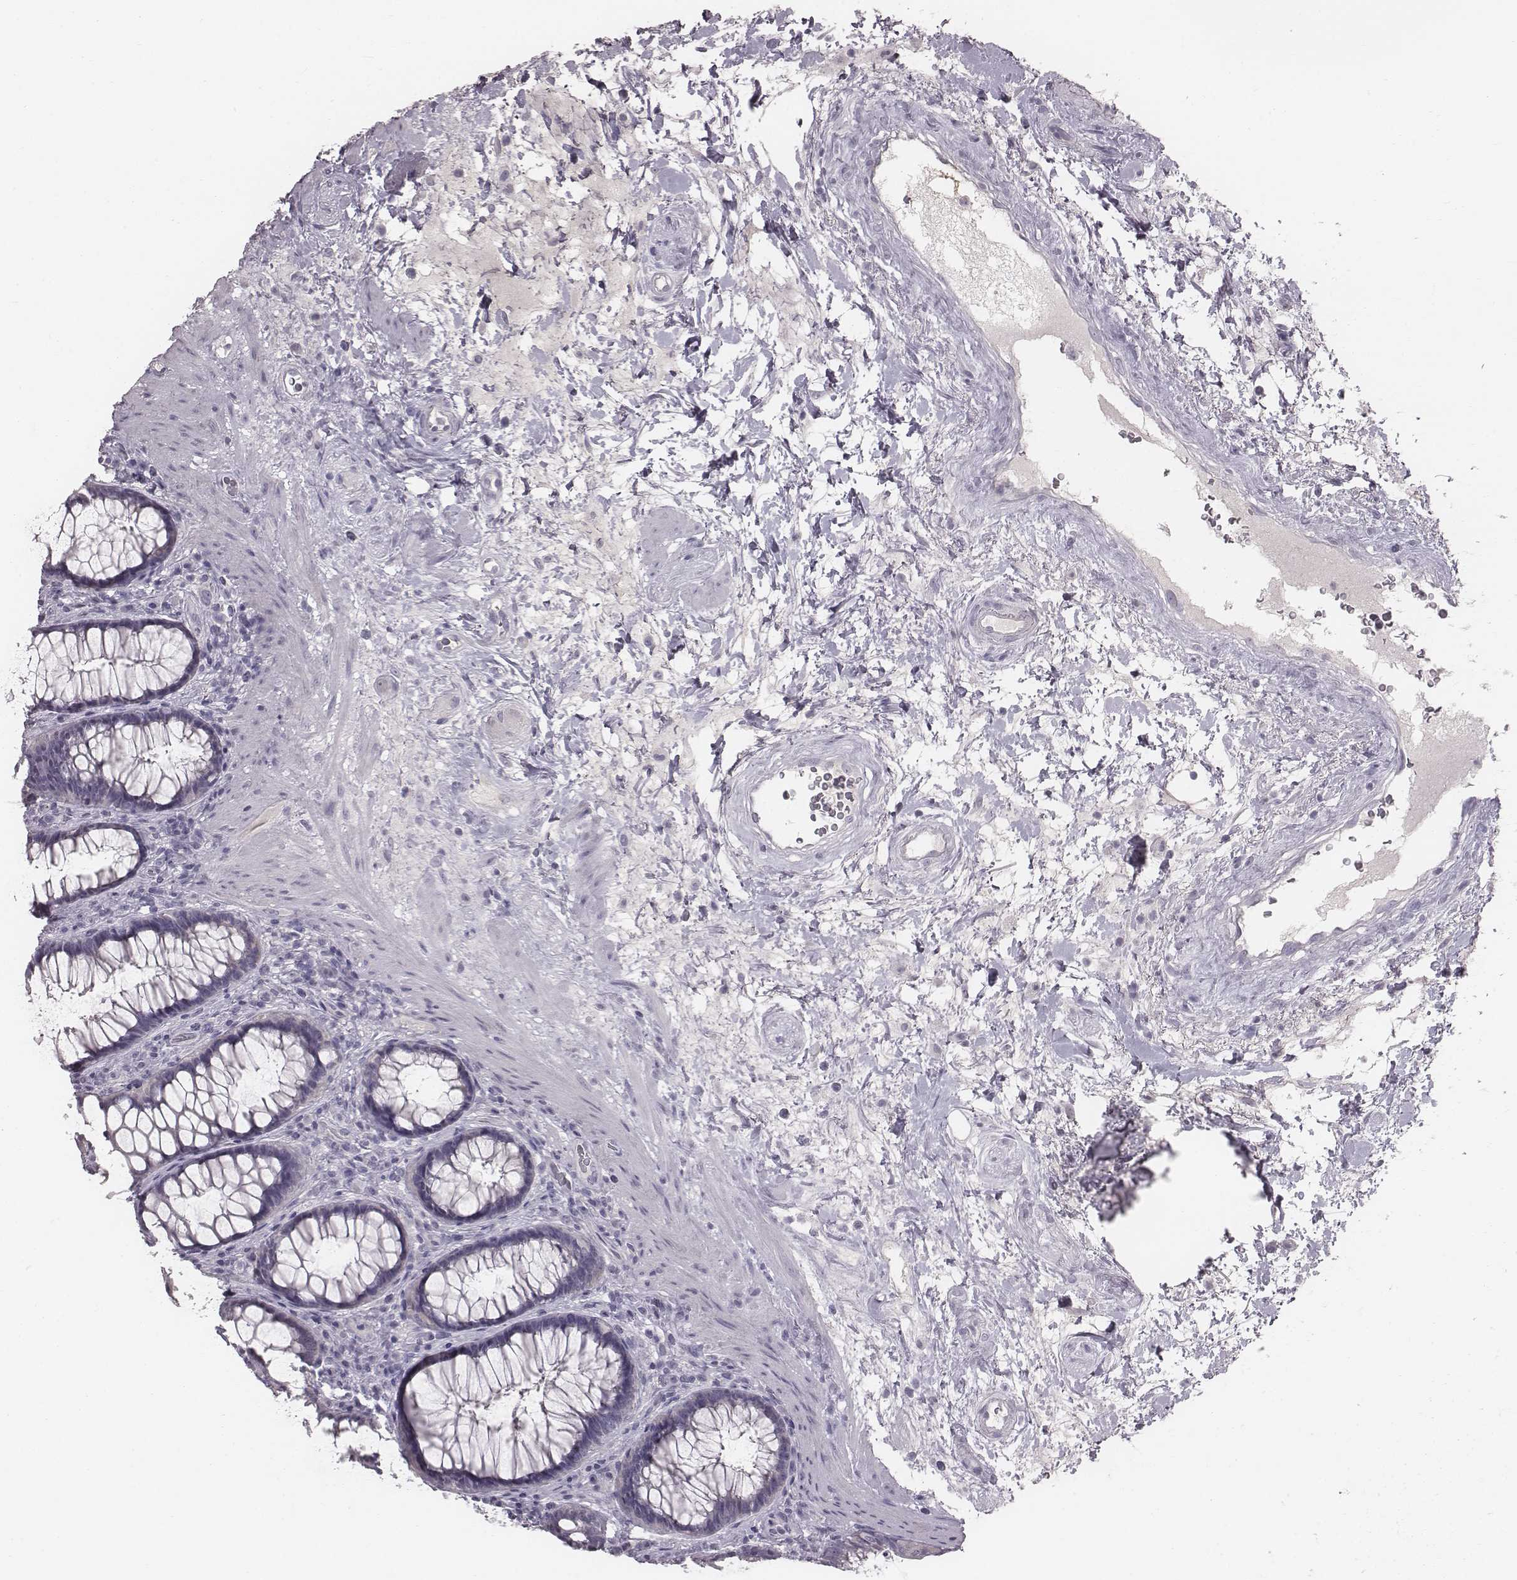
{"staining": {"intensity": "negative", "quantity": "none", "location": "none"}, "tissue": "rectum", "cell_type": "Glandular cells", "image_type": "normal", "snomed": [{"axis": "morphology", "description": "Normal tissue, NOS"}, {"axis": "topography", "description": "Rectum"}], "caption": "An immunohistochemistry image of benign rectum is shown. There is no staining in glandular cells of rectum.", "gene": "ENSG00000284762", "patient": {"sex": "male", "age": 72}}